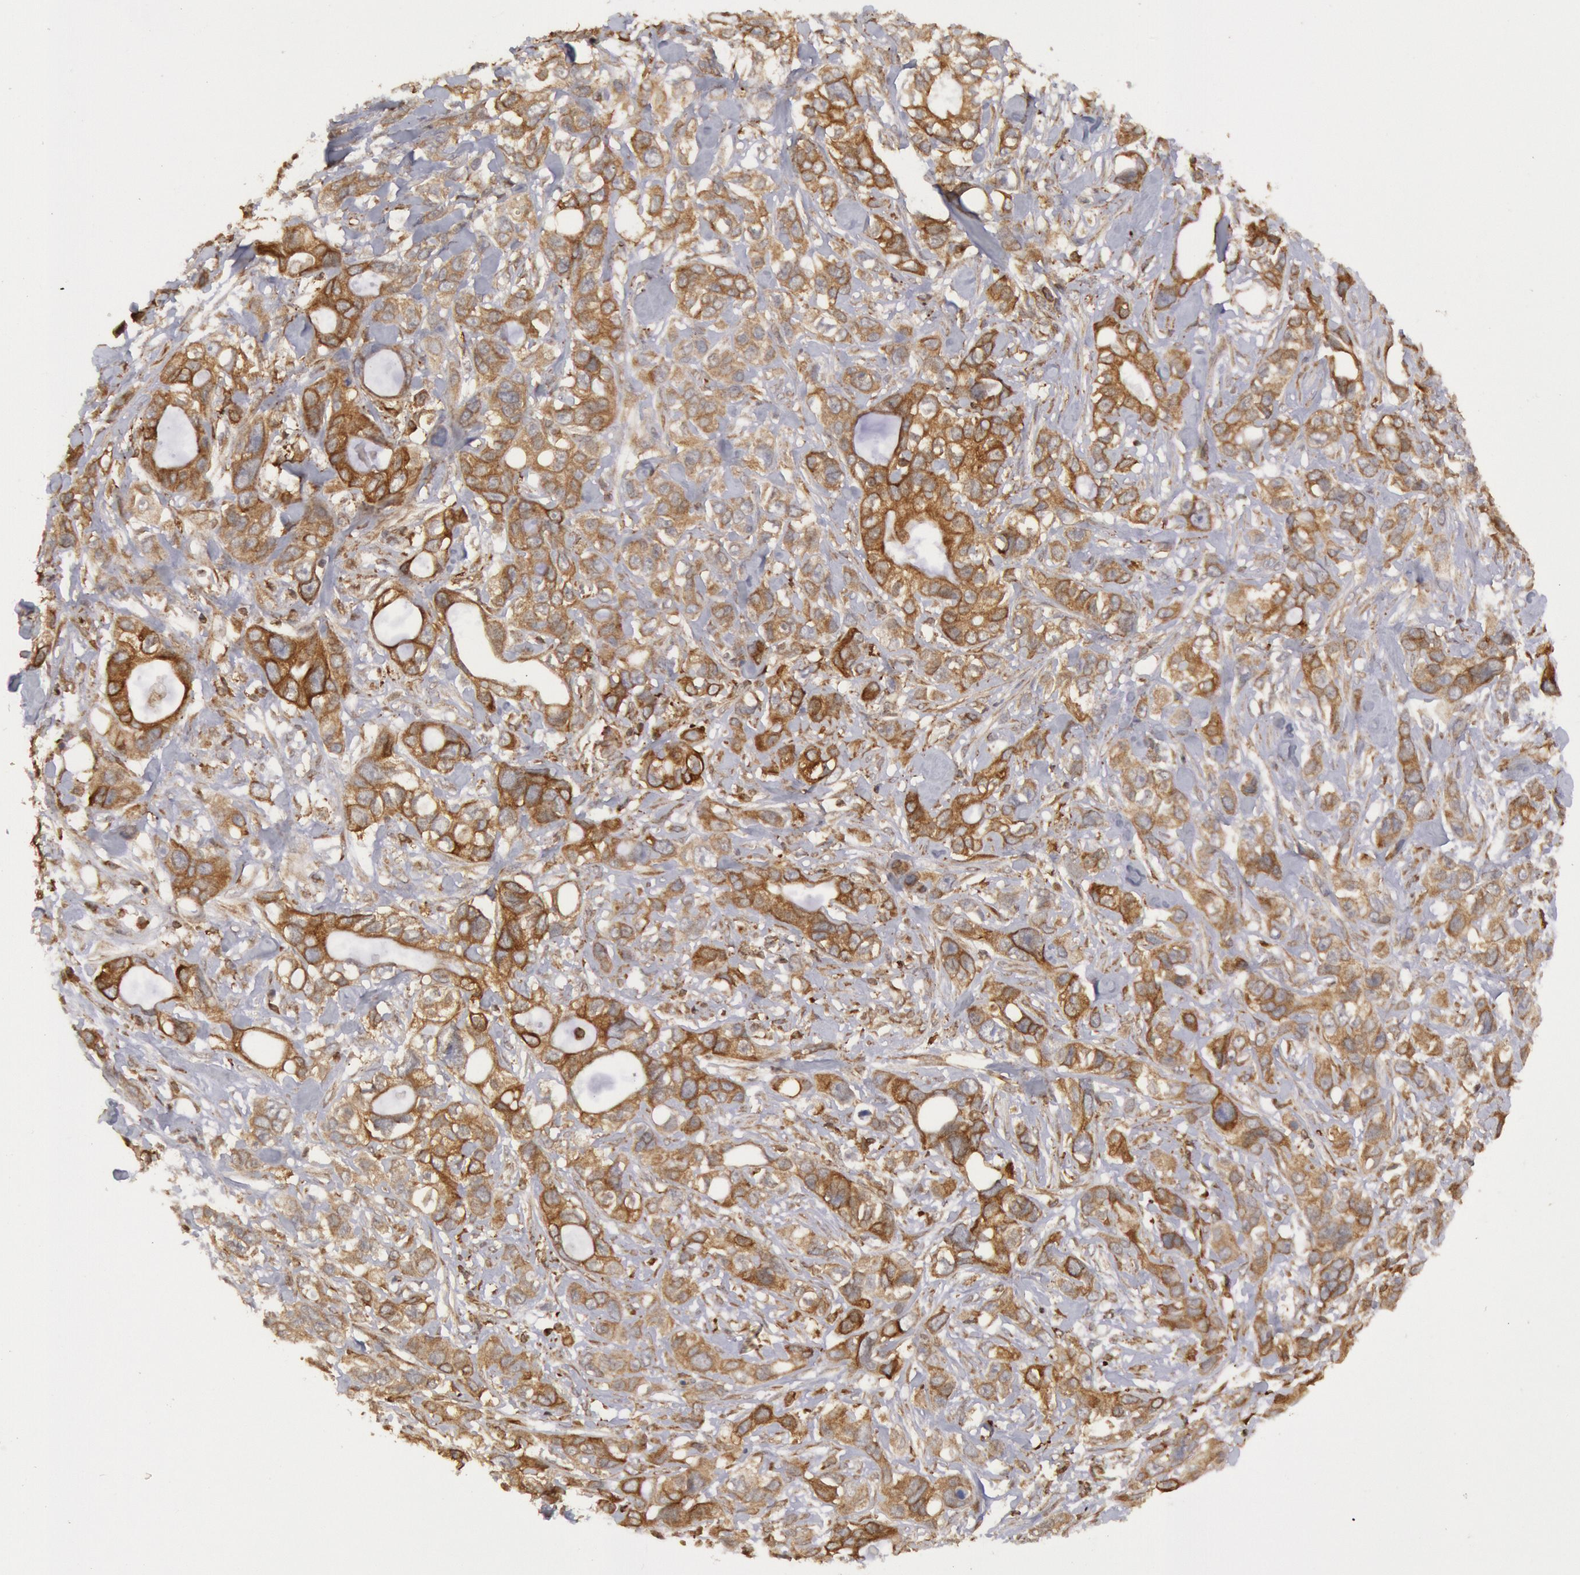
{"staining": {"intensity": "weak", "quantity": ">75%", "location": "cytoplasmic/membranous"}, "tissue": "stomach cancer", "cell_type": "Tumor cells", "image_type": "cancer", "snomed": [{"axis": "morphology", "description": "Adenocarcinoma, NOS"}, {"axis": "topography", "description": "Stomach, upper"}], "caption": "This image demonstrates adenocarcinoma (stomach) stained with IHC to label a protein in brown. The cytoplasmic/membranous of tumor cells show weak positivity for the protein. Nuclei are counter-stained blue.", "gene": "TAP2", "patient": {"sex": "male", "age": 47}}